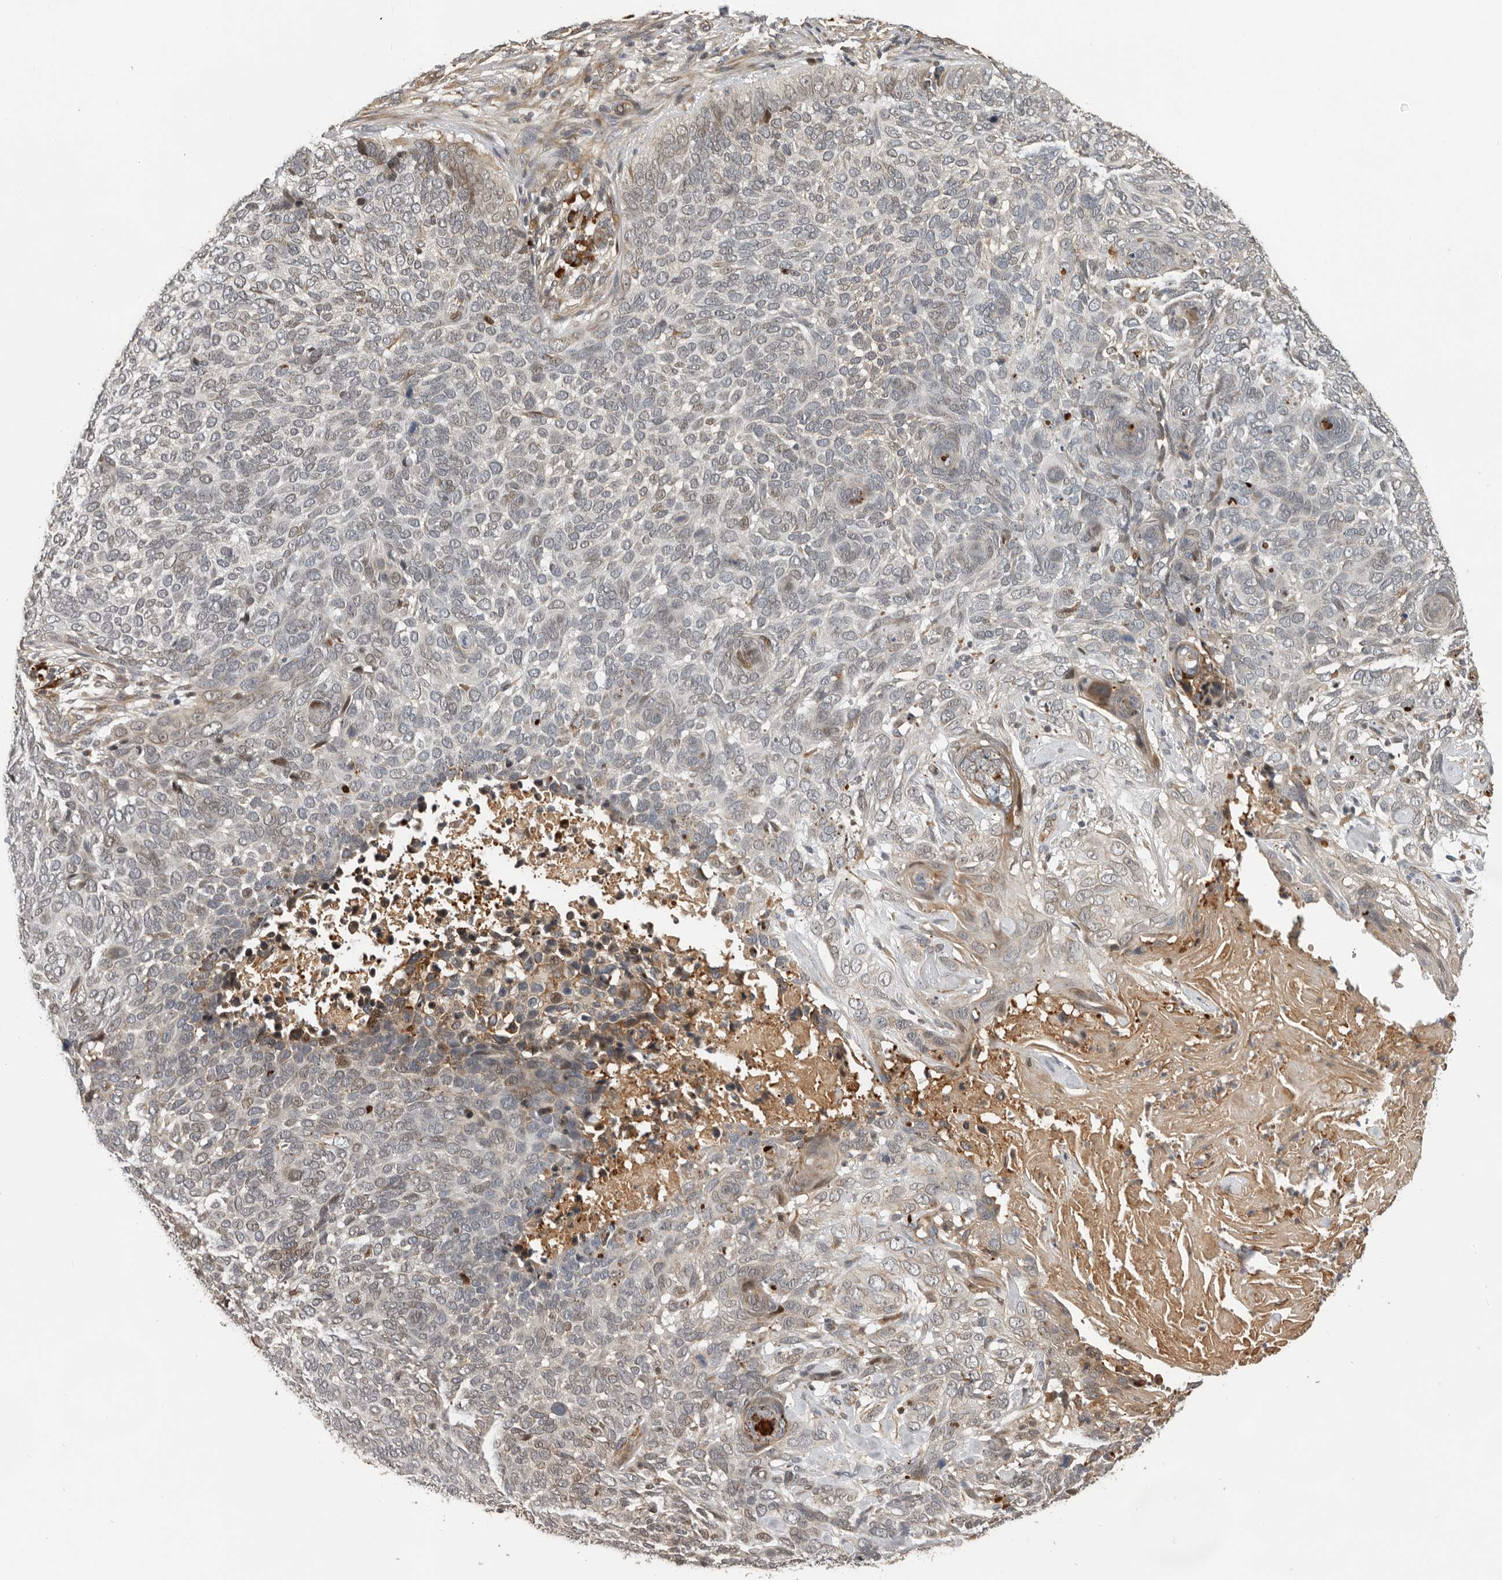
{"staining": {"intensity": "moderate", "quantity": "25%-75%", "location": "nuclear"}, "tissue": "skin cancer", "cell_type": "Tumor cells", "image_type": "cancer", "snomed": [{"axis": "morphology", "description": "Basal cell carcinoma"}, {"axis": "topography", "description": "Skin"}], "caption": "The immunohistochemical stain highlights moderate nuclear staining in tumor cells of skin cancer tissue.", "gene": "RNF157", "patient": {"sex": "female", "age": 64}}